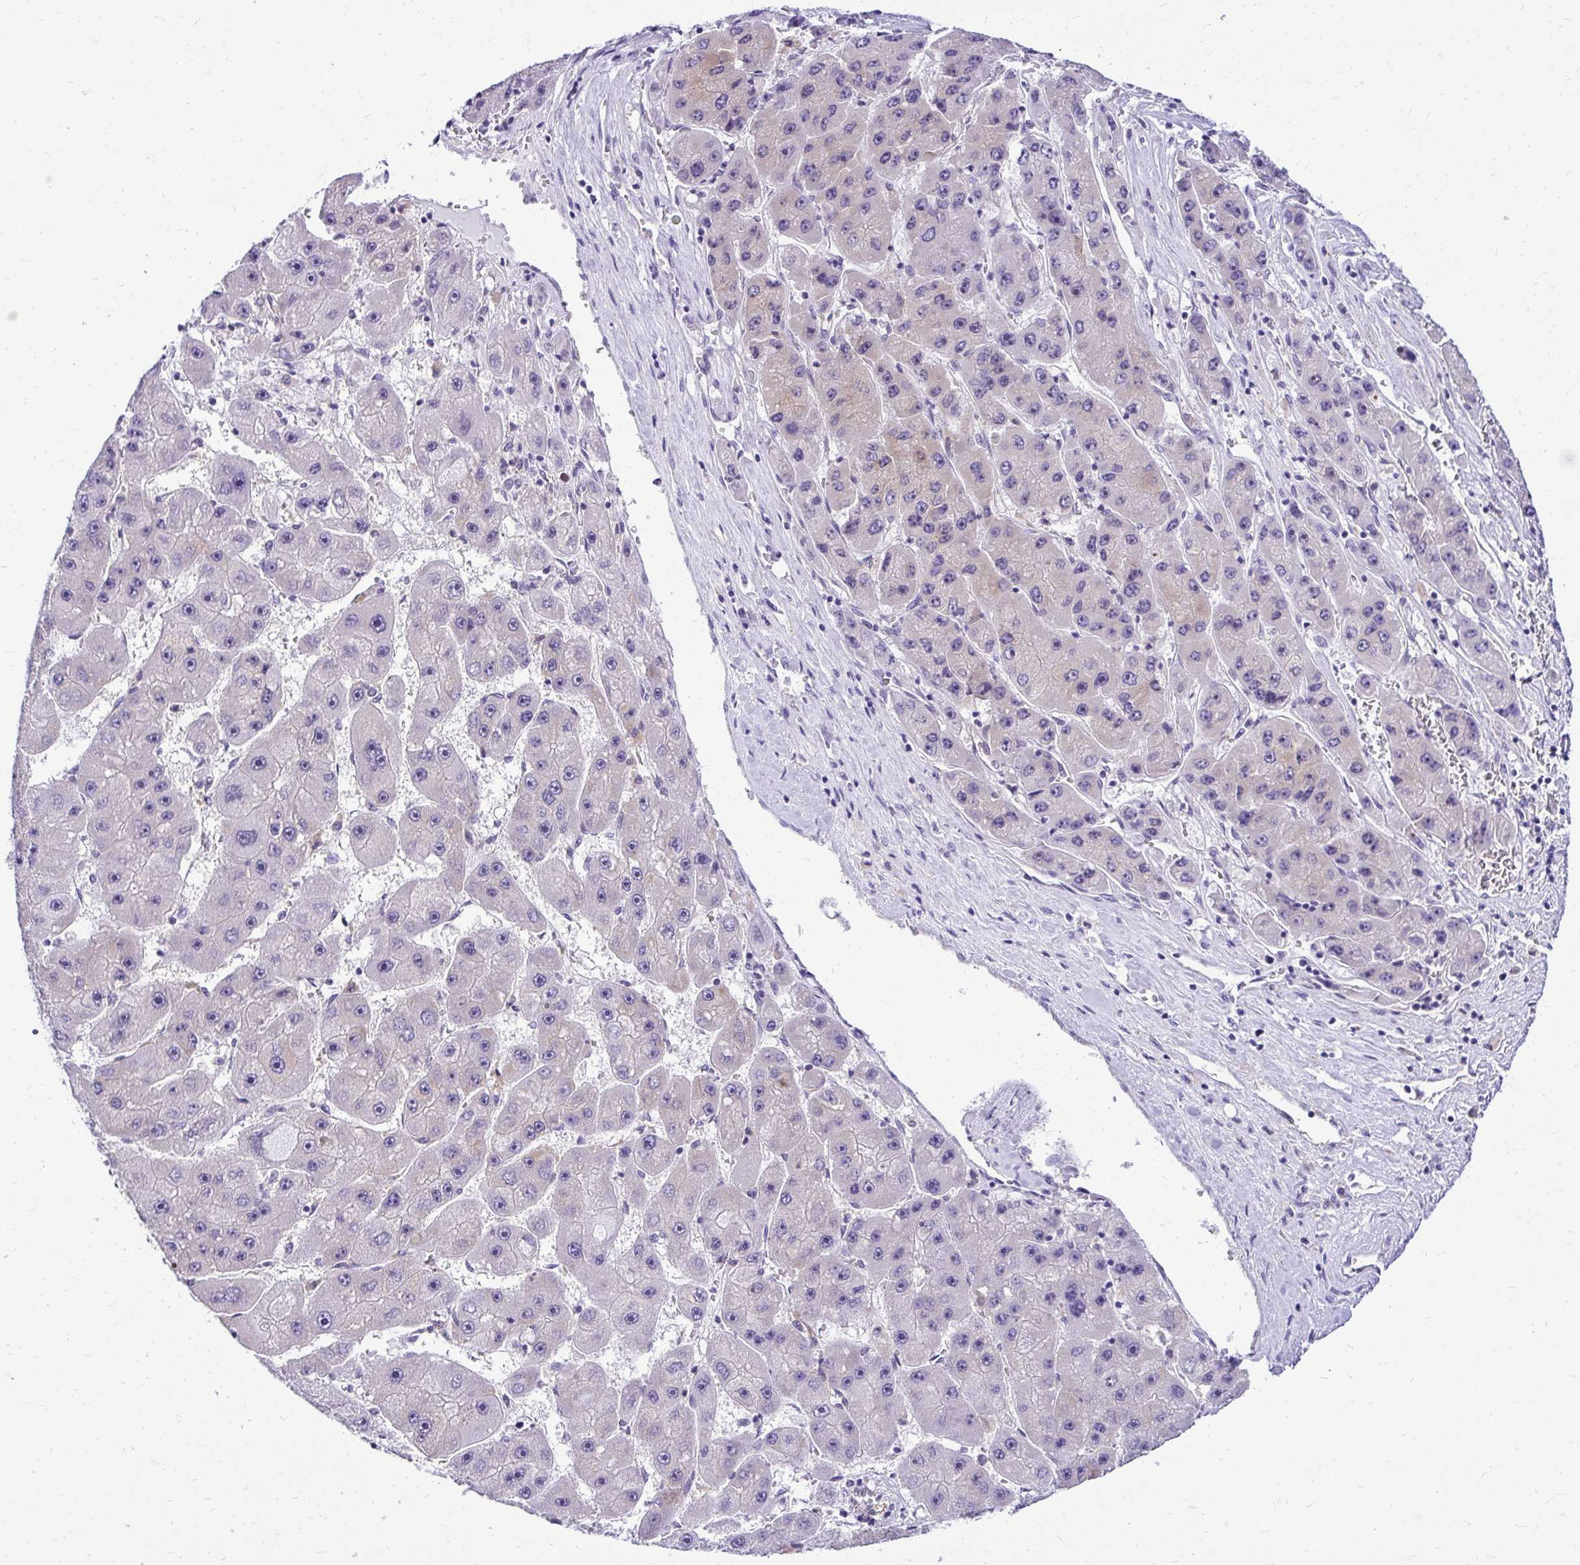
{"staining": {"intensity": "negative", "quantity": "none", "location": "none"}, "tissue": "liver cancer", "cell_type": "Tumor cells", "image_type": "cancer", "snomed": [{"axis": "morphology", "description": "Carcinoma, Hepatocellular, NOS"}, {"axis": "topography", "description": "Liver"}], "caption": "Image shows no protein positivity in tumor cells of liver hepatocellular carcinoma tissue.", "gene": "NIFK", "patient": {"sex": "female", "age": 61}}